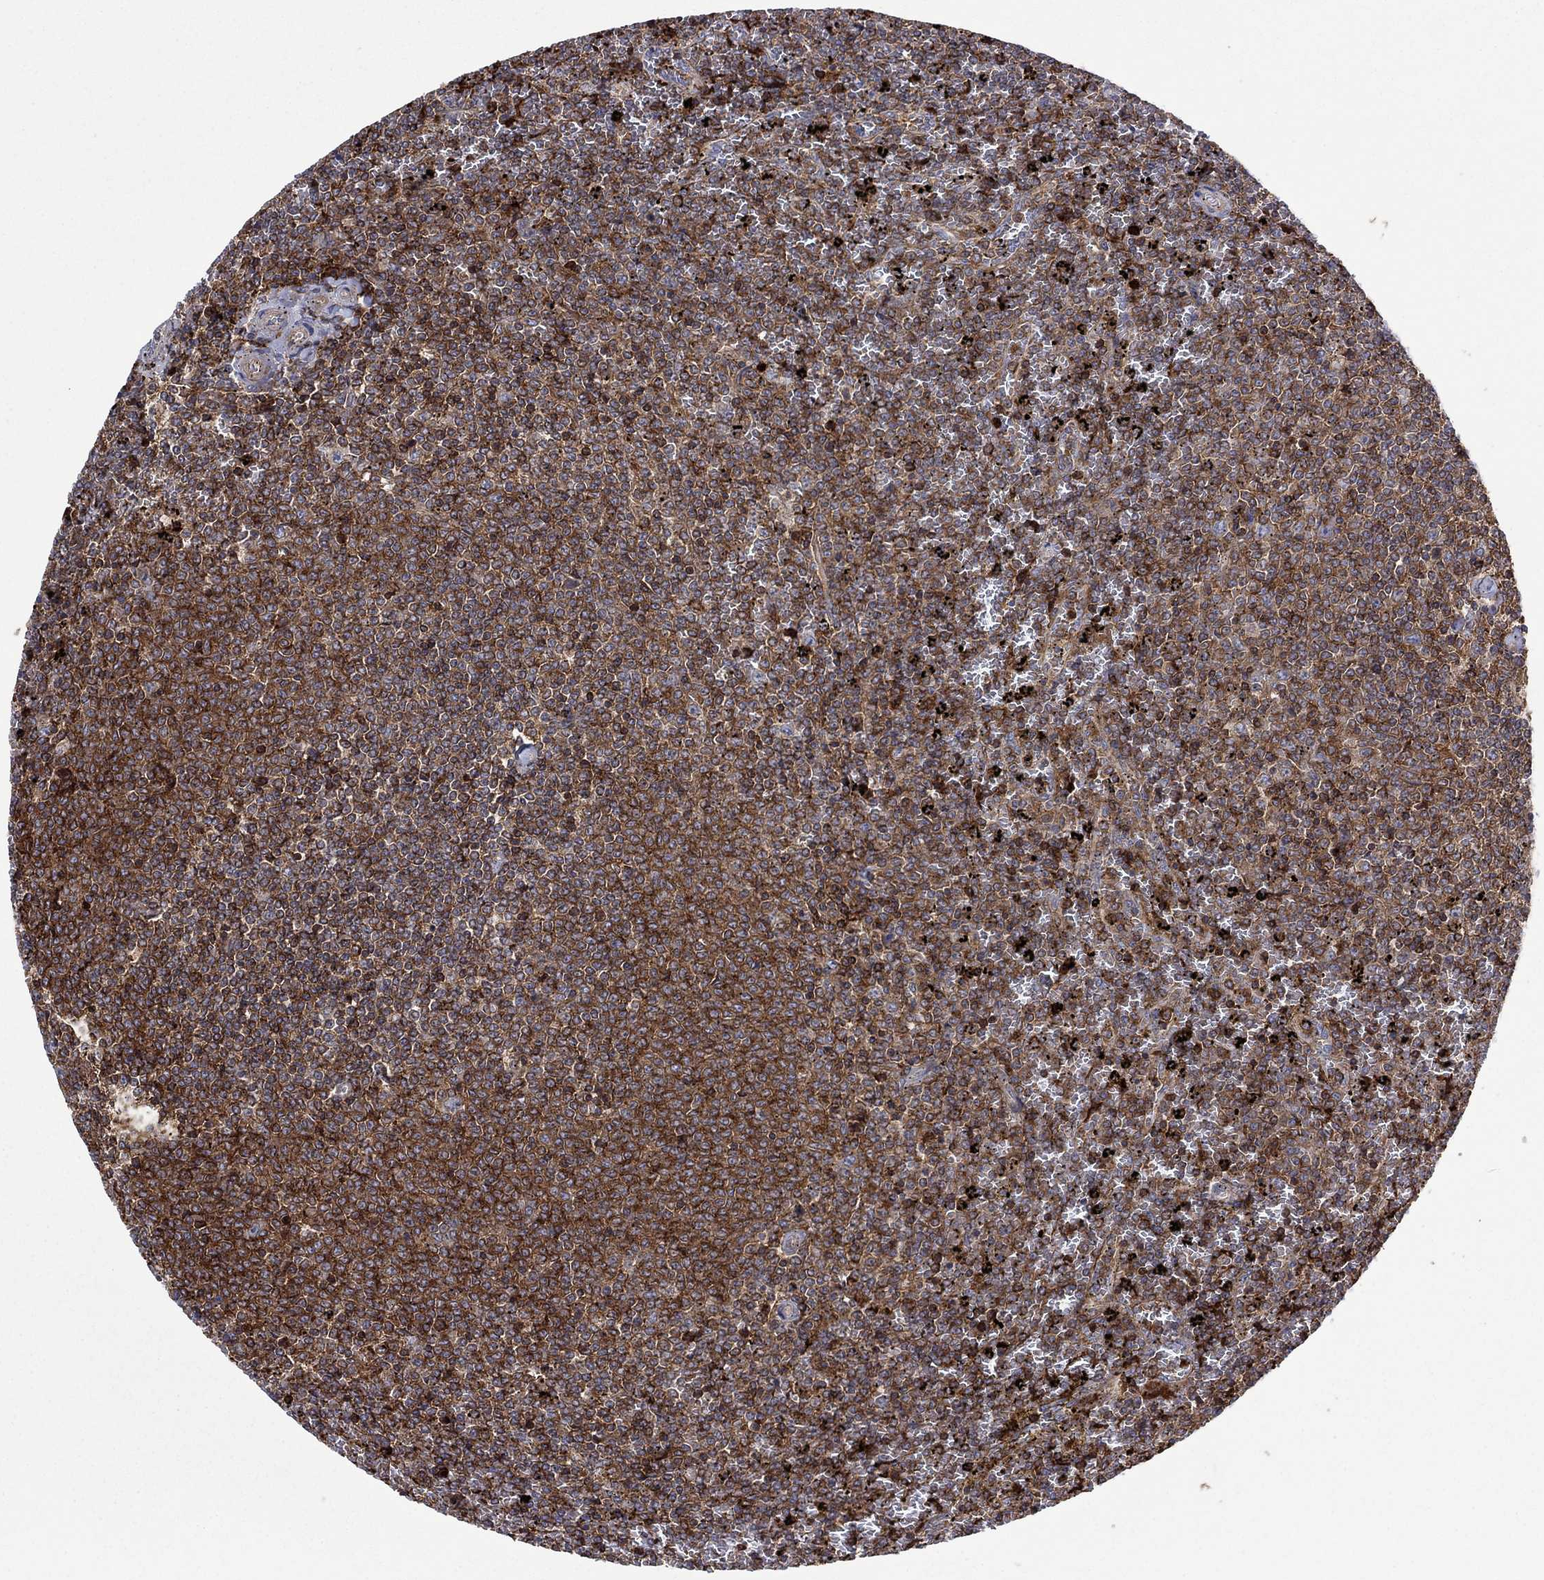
{"staining": {"intensity": "strong", "quantity": "25%-75%", "location": "cytoplasmic/membranous"}, "tissue": "lymphoma", "cell_type": "Tumor cells", "image_type": "cancer", "snomed": [{"axis": "morphology", "description": "Malignant lymphoma, non-Hodgkin's type, Low grade"}, {"axis": "topography", "description": "Spleen"}], "caption": "Lymphoma stained with DAB (3,3'-diaminobenzidine) immunohistochemistry exhibits high levels of strong cytoplasmic/membranous positivity in about 25%-75% of tumor cells. (brown staining indicates protein expression, while blue staining denotes nuclei).", "gene": "PAG1", "patient": {"sex": "female", "age": 77}}